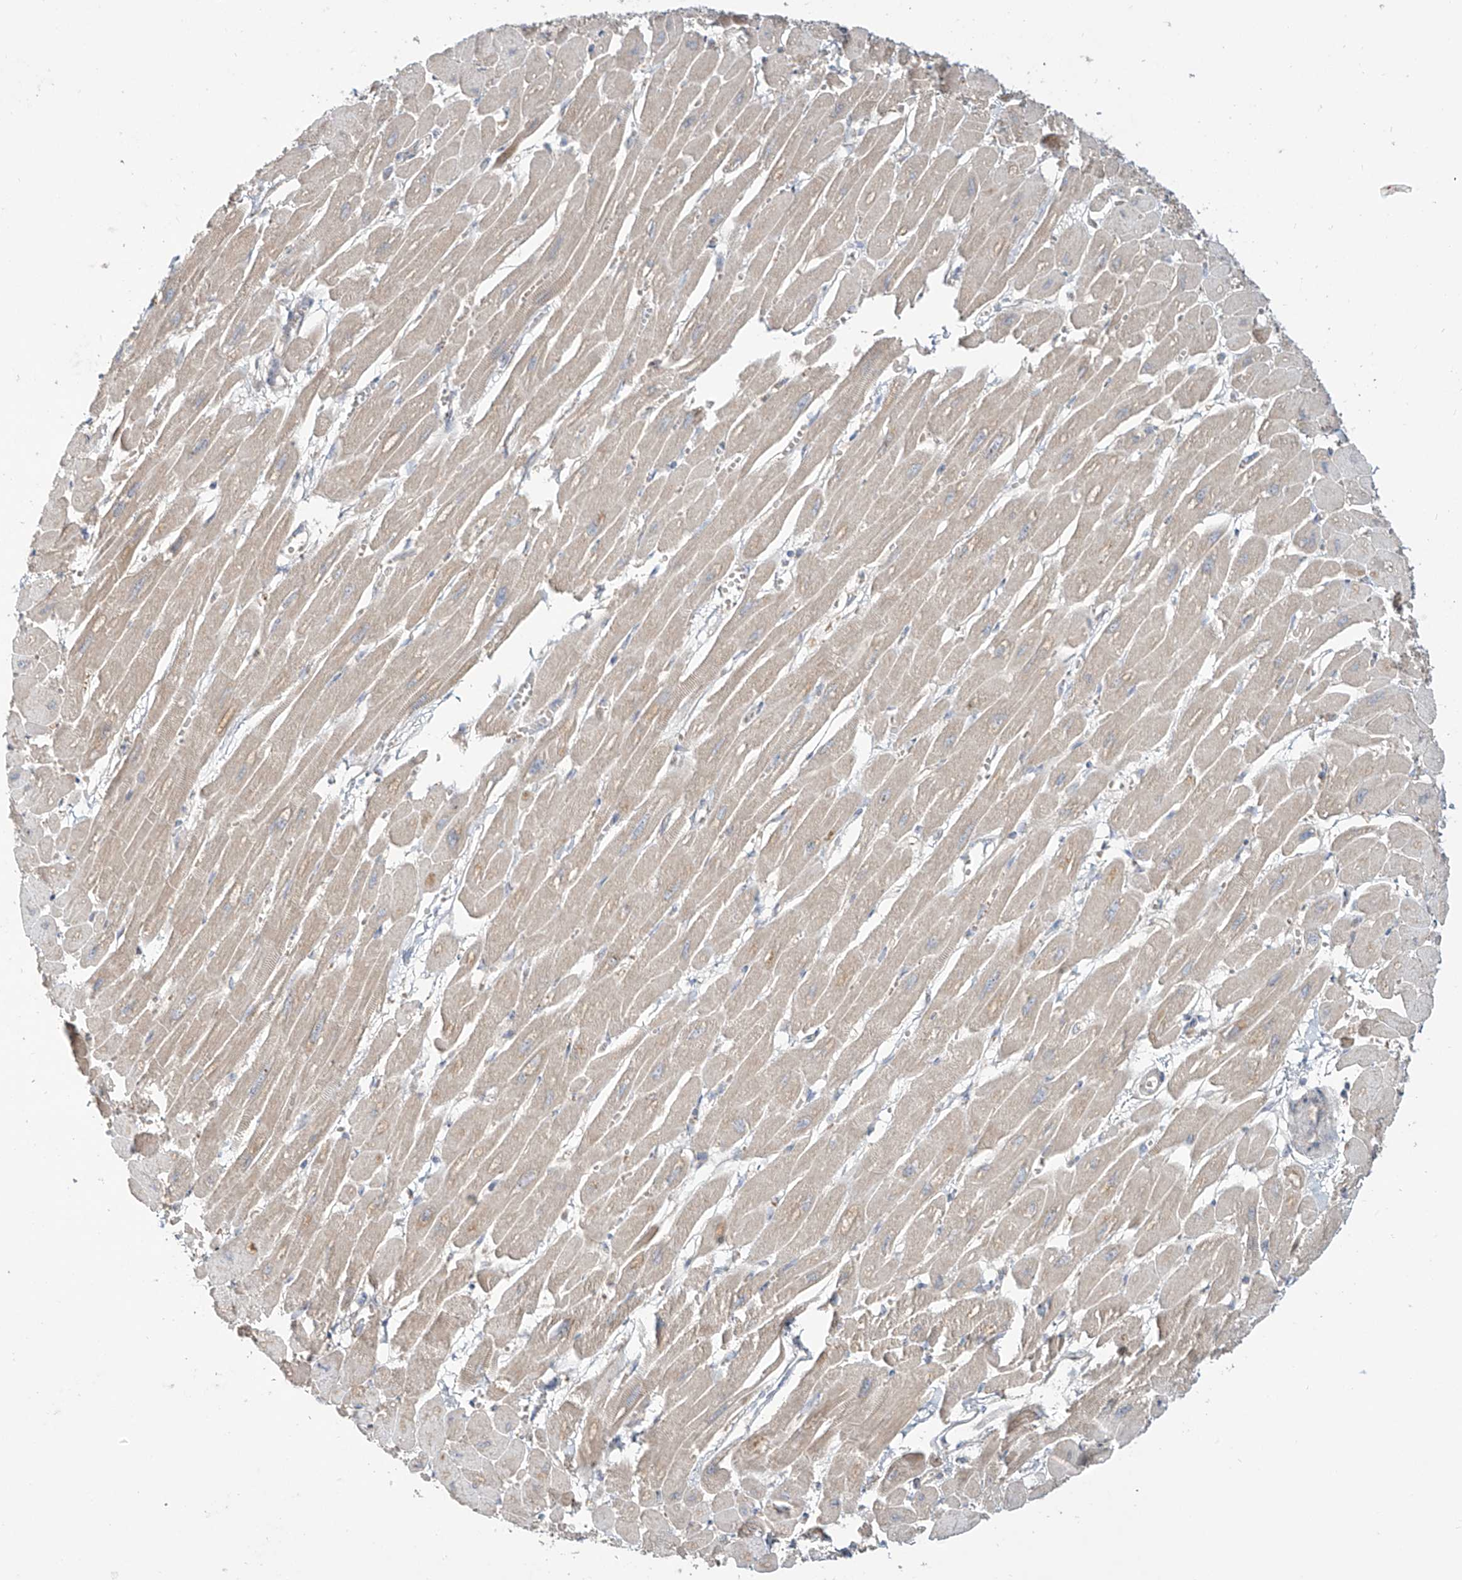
{"staining": {"intensity": "weak", "quantity": "<25%", "location": "cytoplasmic/membranous"}, "tissue": "heart muscle", "cell_type": "Cardiomyocytes", "image_type": "normal", "snomed": [{"axis": "morphology", "description": "Normal tissue, NOS"}, {"axis": "topography", "description": "Heart"}], "caption": "DAB (3,3'-diaminobenzidine) immunohistochemical staining of benign heart muscle demonstrates no significant staining in cardiomyocytes. The staining was performed using DAB (3,3'-diaminobenzidine) to visualize the protein expression in brown, while the nuclei were stained in blue with hematoxylin (Magnification: 20x).", "gene": "ERO1A", "patient": {"sex": "female", "age": 54}}